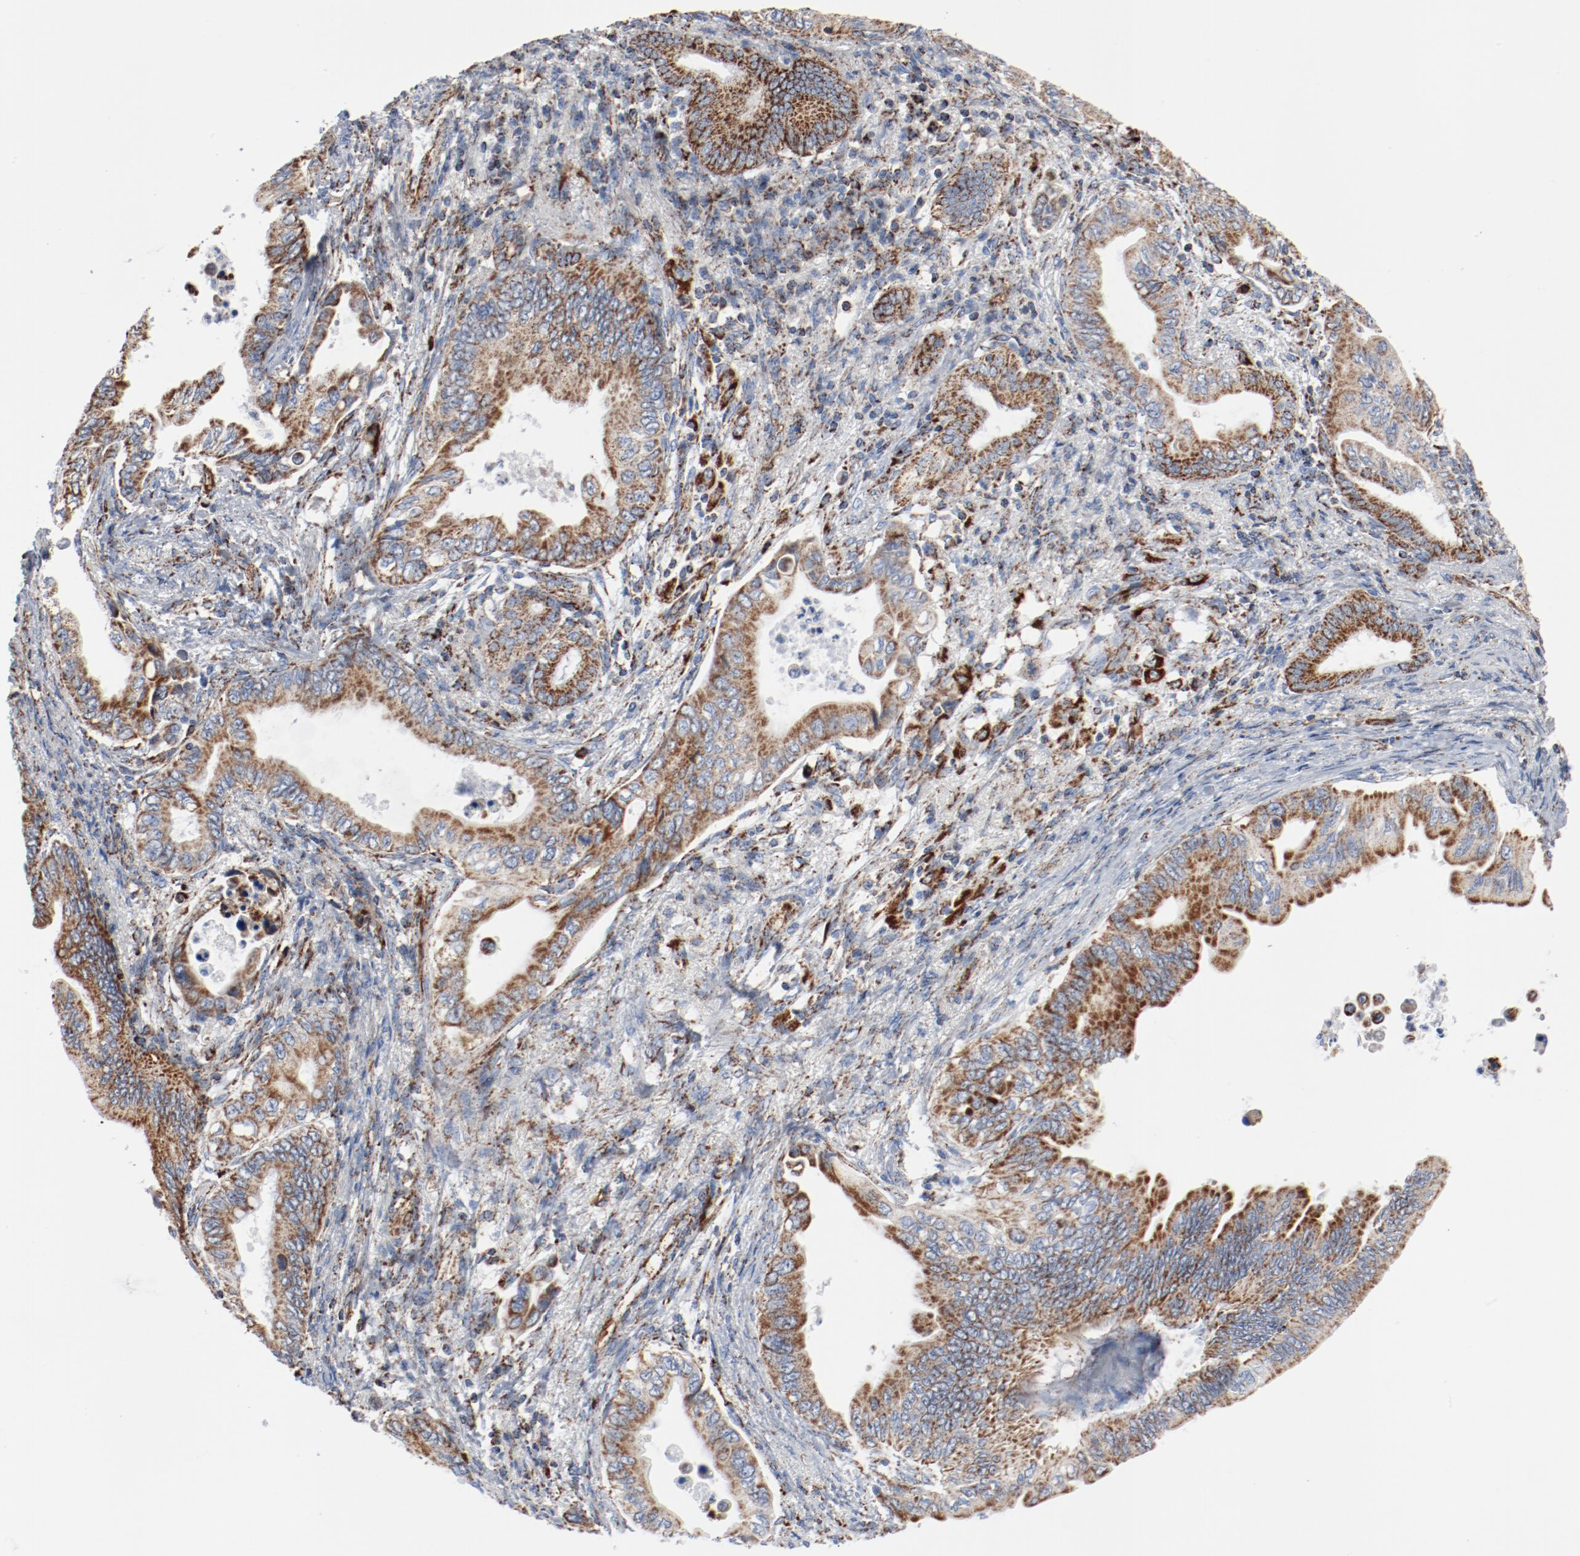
{"staining": {"intensity": "moderate", "quantity": ">75%", "location": "cytoplasmic/membranous"}, "tissue": "pancreatic cancer", "cell_type": "Tumor cells", "image_type": "cancer", "snomed": [{"axis": "morphology", "description": "Adenocarcinoma, NOS"}, {"axis": "topography", "description": "Pancreas"}], "caption": "Protein expression analysis of human pancreatic cancer (adenocarcinoma) reveals moderate cytoplasmic/membranous expression in about >75% of tumor cells. The protein of interest is stained brown, and the nuclei are stained in blue (DAB IHC with brightfield microscopy, high magnification).", "gene": "NDUFB8", "patient": {"sex": "female", "age": 66}}